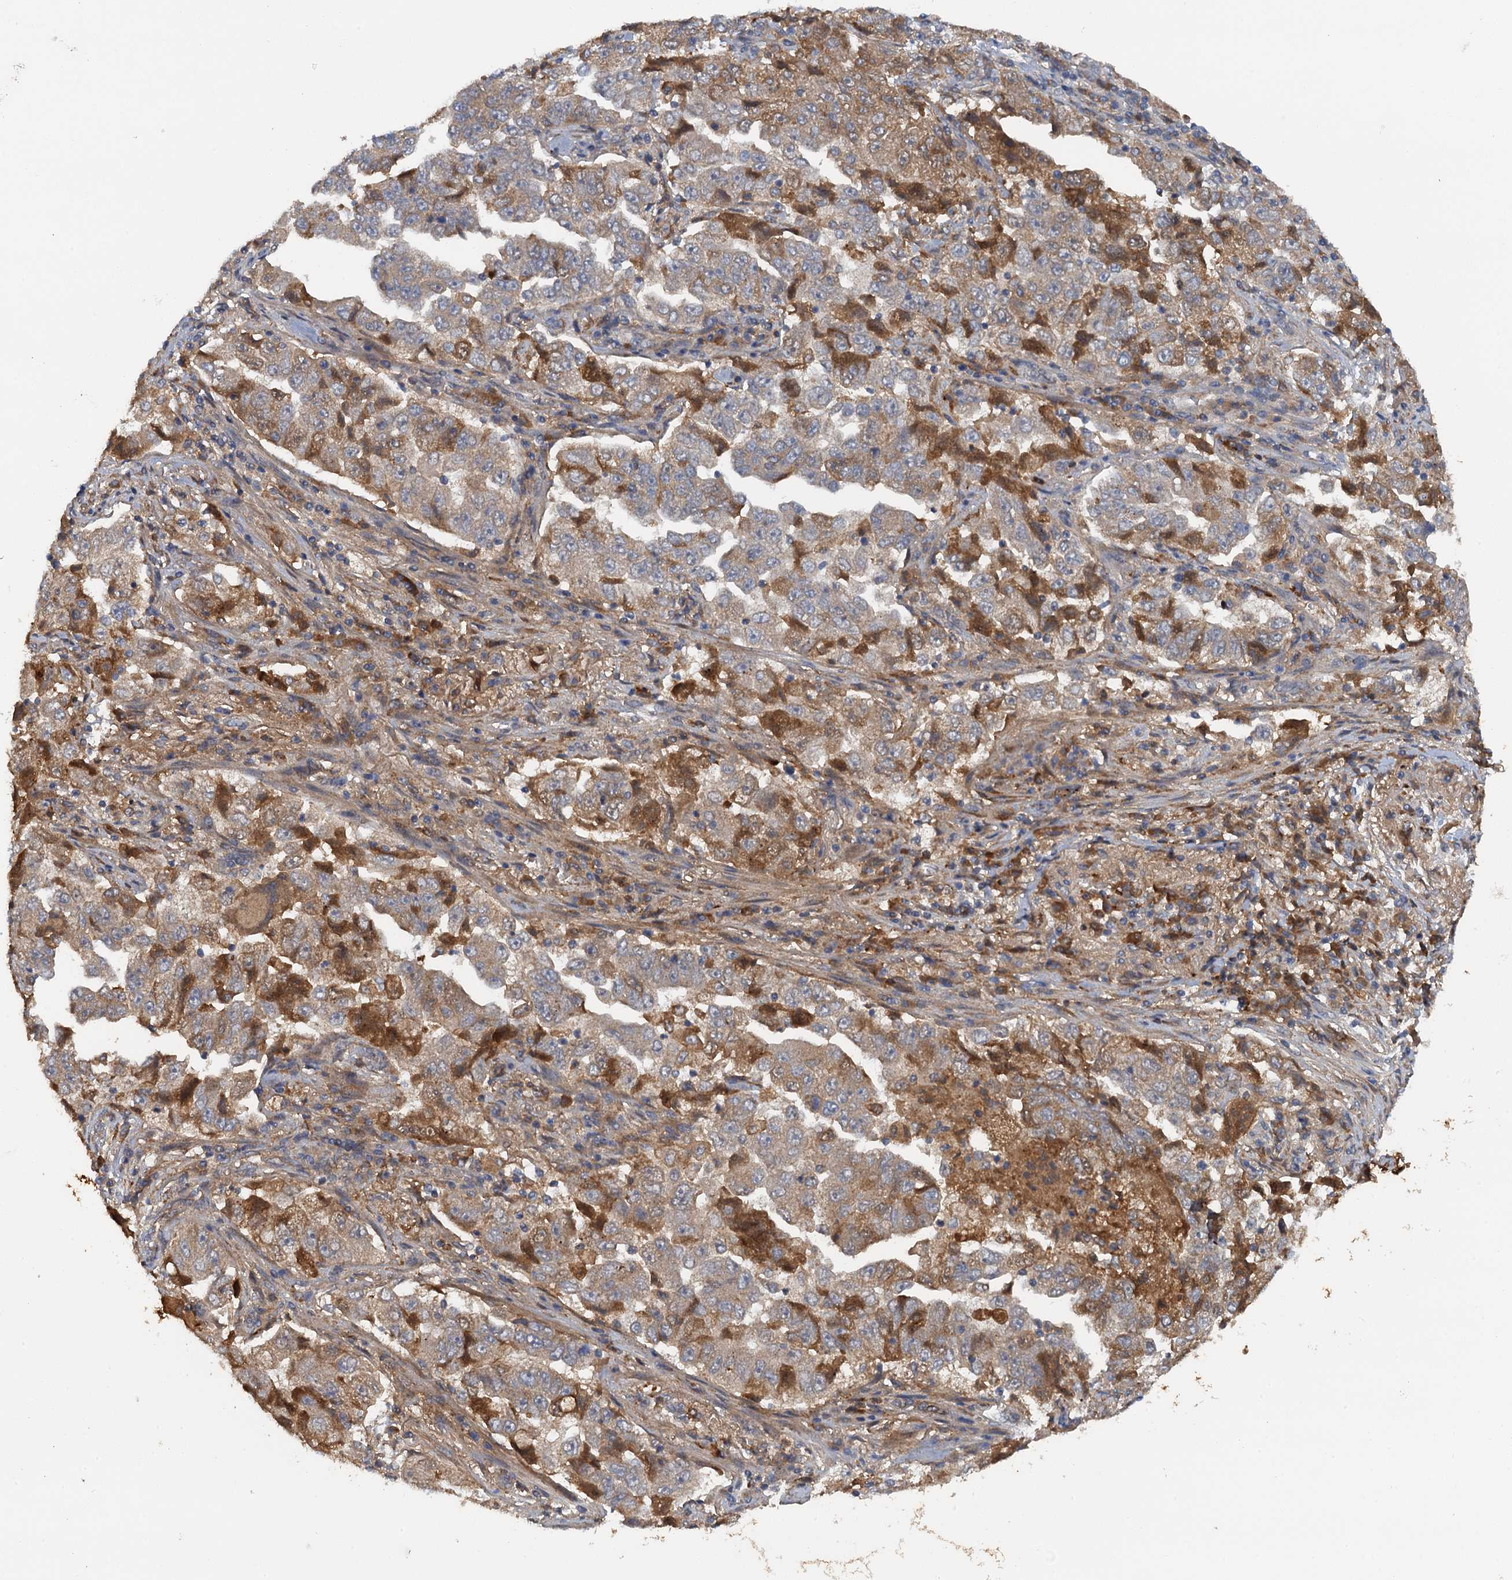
{"staining": {"intensity": "moderate", "quantity": "25%-75%", "location": "cytoplasmic/membranous"}, "tissue": "lung cancer", "cell_type": "Tumor cells", "image_type": "cancer", "snomed": [{"axis": "morphology", "description": "Adenocarcinoma, NOS"}, {"axis": "topography", "description": "Lung"}], "caption": "Tumor cells show moderate cytoplasmic/membranous expression in approximately 25%-75% of cells in lung adenocarcinoma.", "gene": "HAPLN3", "patient": {"sex": "female", "age": 51}}